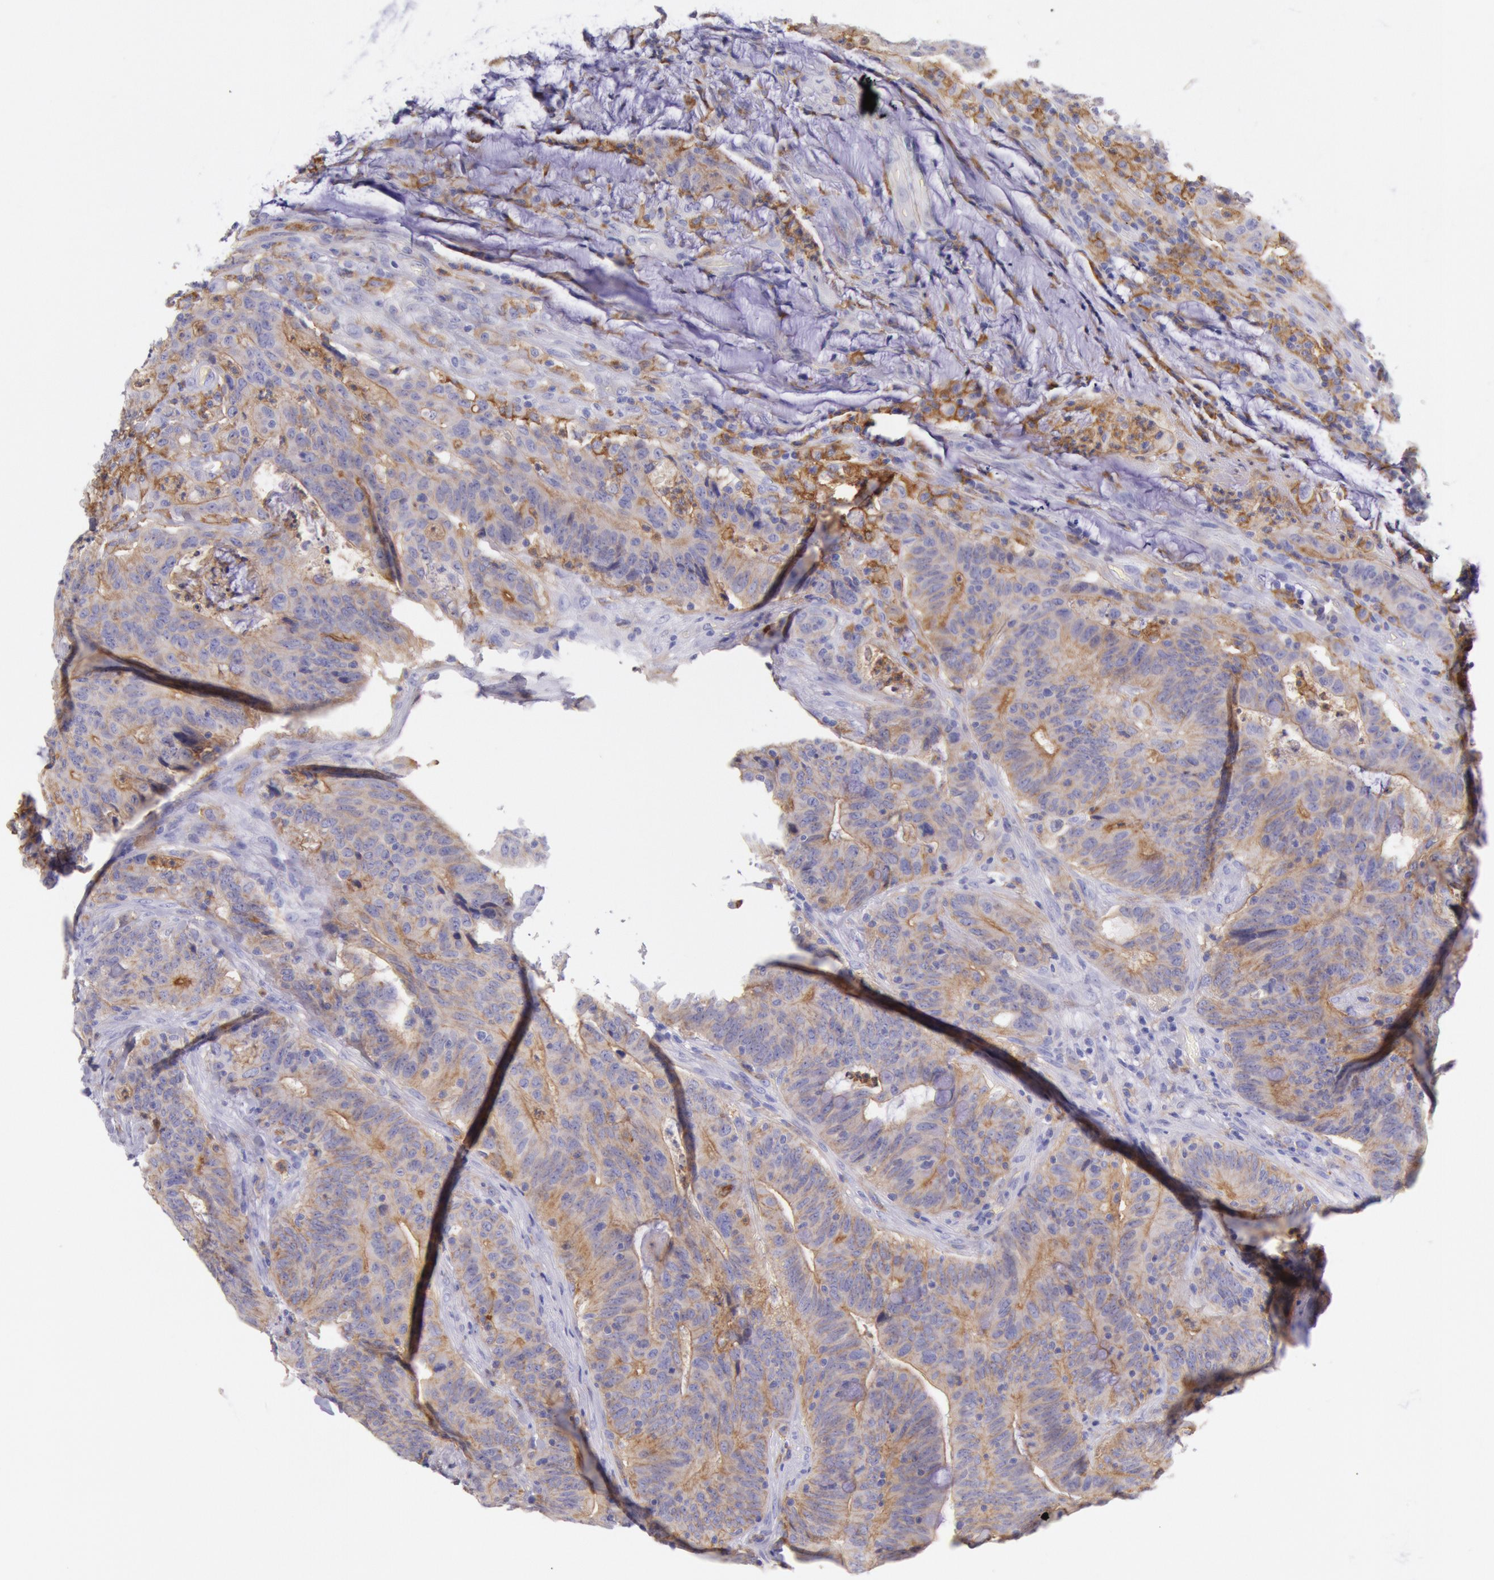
{"staining": {"intensity": "weak", "quantity": ">75%", "location": "cytoplasmic/membranous"}, "tissue": "colorectal cancer", "cell_type": "Tumor cells", "image_type": "cancer", "snomed": [{"axis": "morphology", "description": "Adenocarcinoma, NOS"}, {"axis": "topography", "description": "Colon"}], "caption": "Colorectal adenocarcinoma stained with DAB immunohistochemistry (IHC) exhibits low levels of weak cytoplasmic/membranous positivity in about >75% of tumor cells.", "gene": "LYN", "patient": {"sex": "male", "age": 54}}